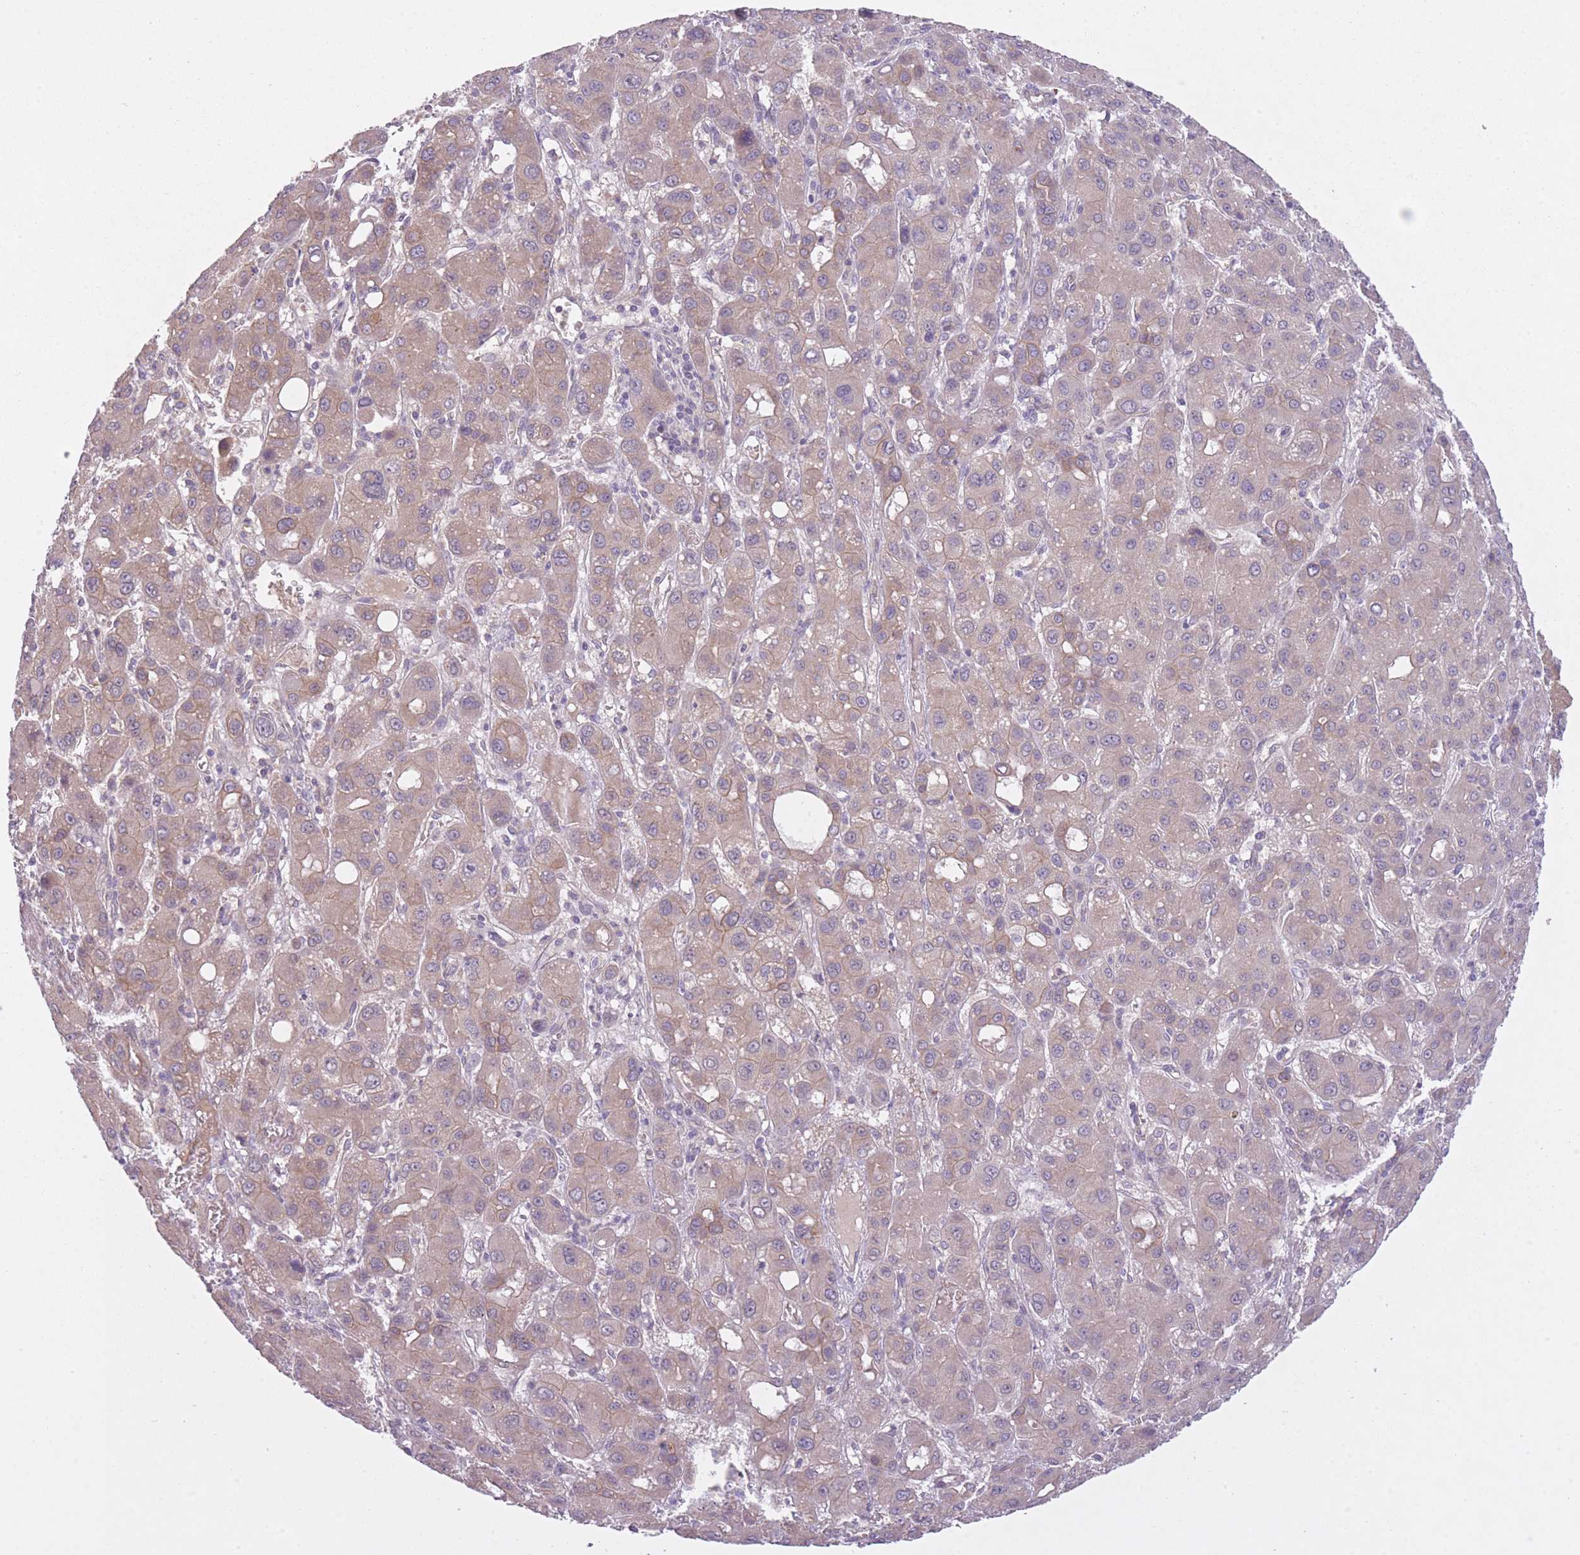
{"staining": {"intensity": "weak", "quantity": "25%-75%", "location": "cytoplasmic/membranous"}, "tissue": "liver cancer", "cell_type": "Tumor cells", "image_type": "cancer", "snomed": [{"axis": "morphology", "description": "Carcinoma, Hepatocellular, NOS"}, {"axis": "topography", "description": "Liver"}], "caption": "This photomicrograph displays liver hepatocellular carcinoma stained with IHC to label a protein in brown. The cytoplasmic/membranous of tumor cells show weak positivity for the protein. Nuclei are counter-stained blue.", "gene": "REV1", "patient": {"sex": "male", "age": 55}}